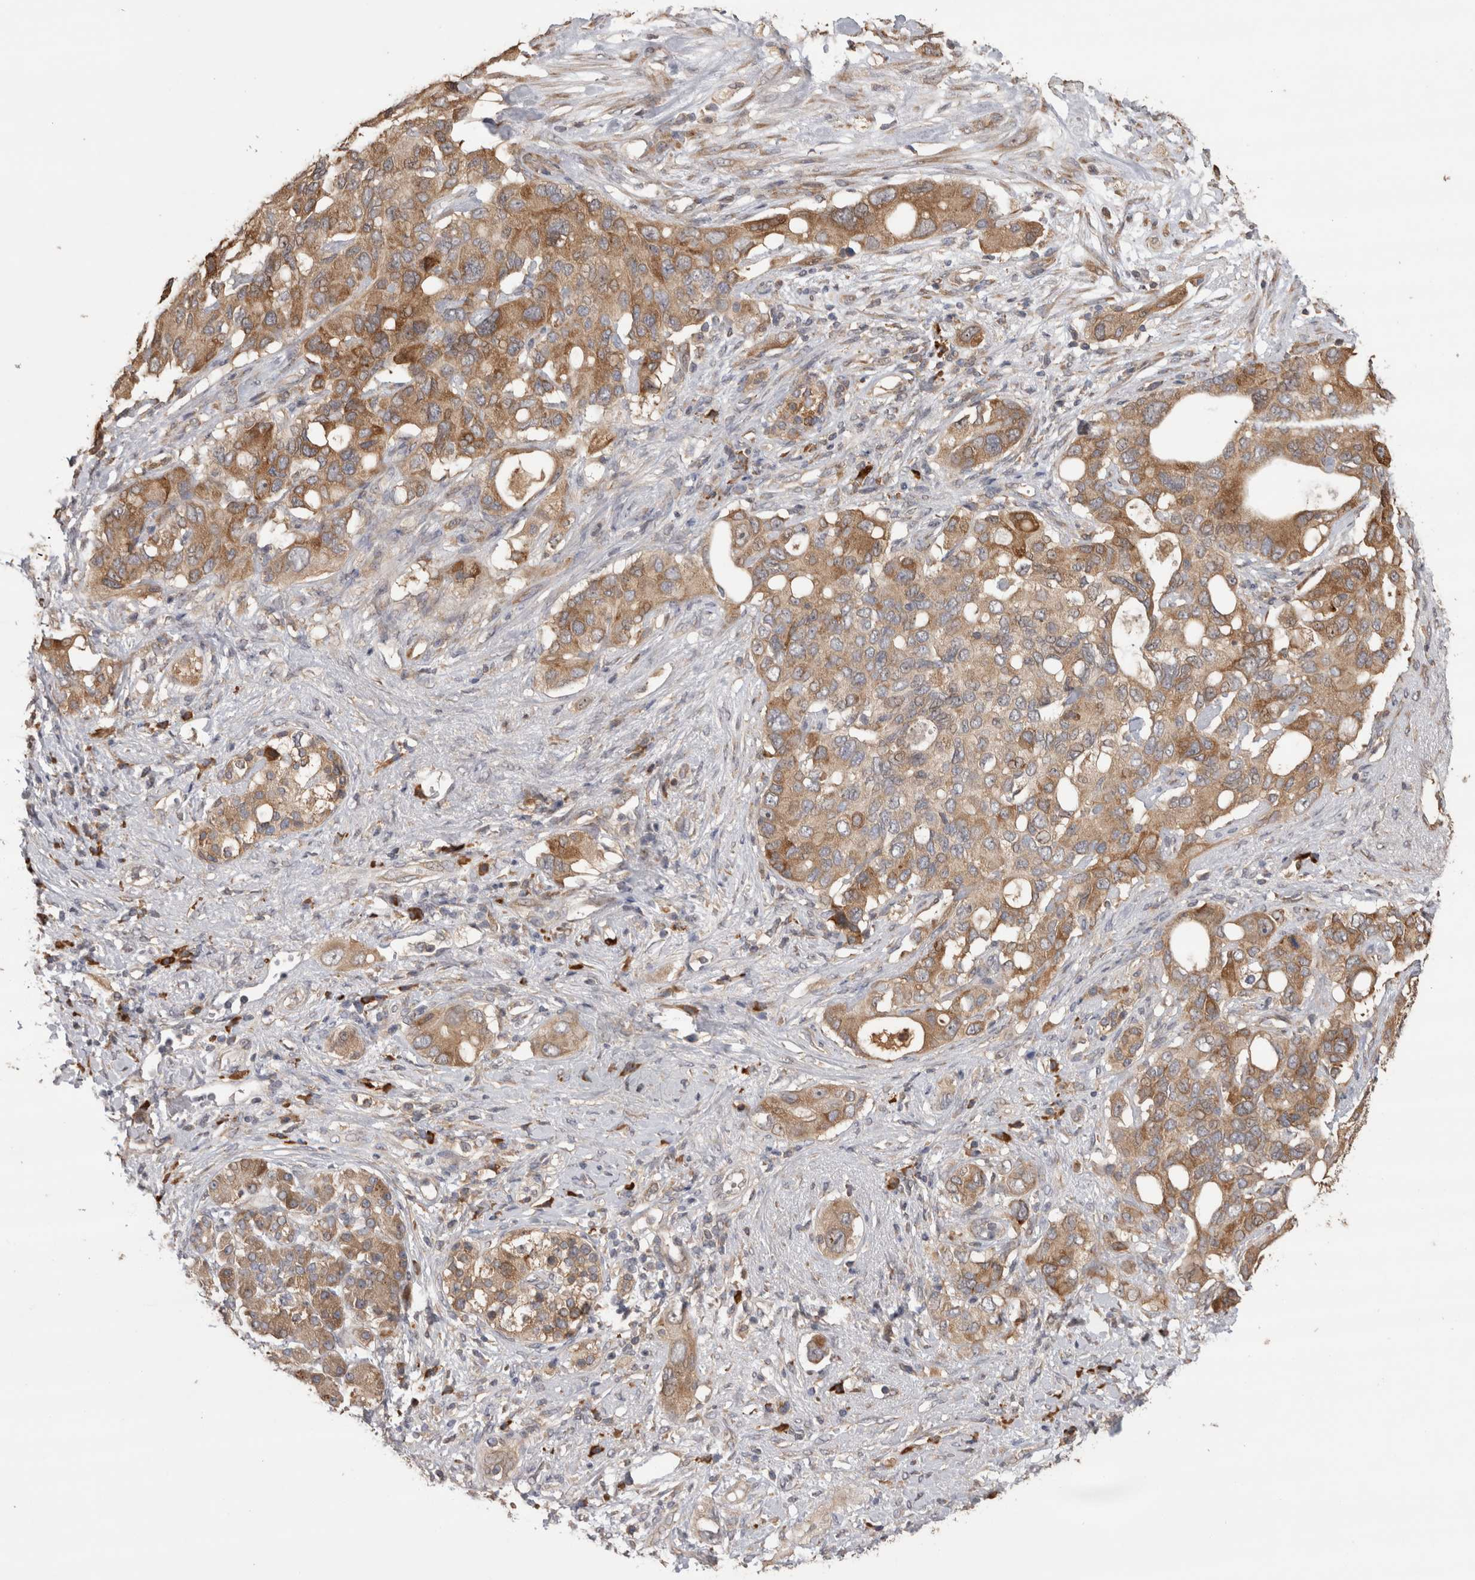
{"staining": {"intensity": "moderate", "quantity": ">75%", "location": "cytoplasmic/membranous"}, "tissue": "pancreatic cancer", "cell_type": "Tumor cells", "image_type": "cancer", "snomed": [{"axis": "morphology", "description": "Adenocarcinoma, NOS"}, {"axis": "topography", "description": "Pancreas"}], "caption": "Immunohistochemistry (IHC) micrograph of neoplastic tissue: adenocarcinoma (pancreatic) stained using immunohistochemistry demonstrates medium levels of moderate protein expression localized specifically in the cytoplasmic/membranous of tumor cells, appearing as a cytoplasmic/membranous brown color.", "gene": "TBCE", "patient": {"sex": "female", "age": 56}}